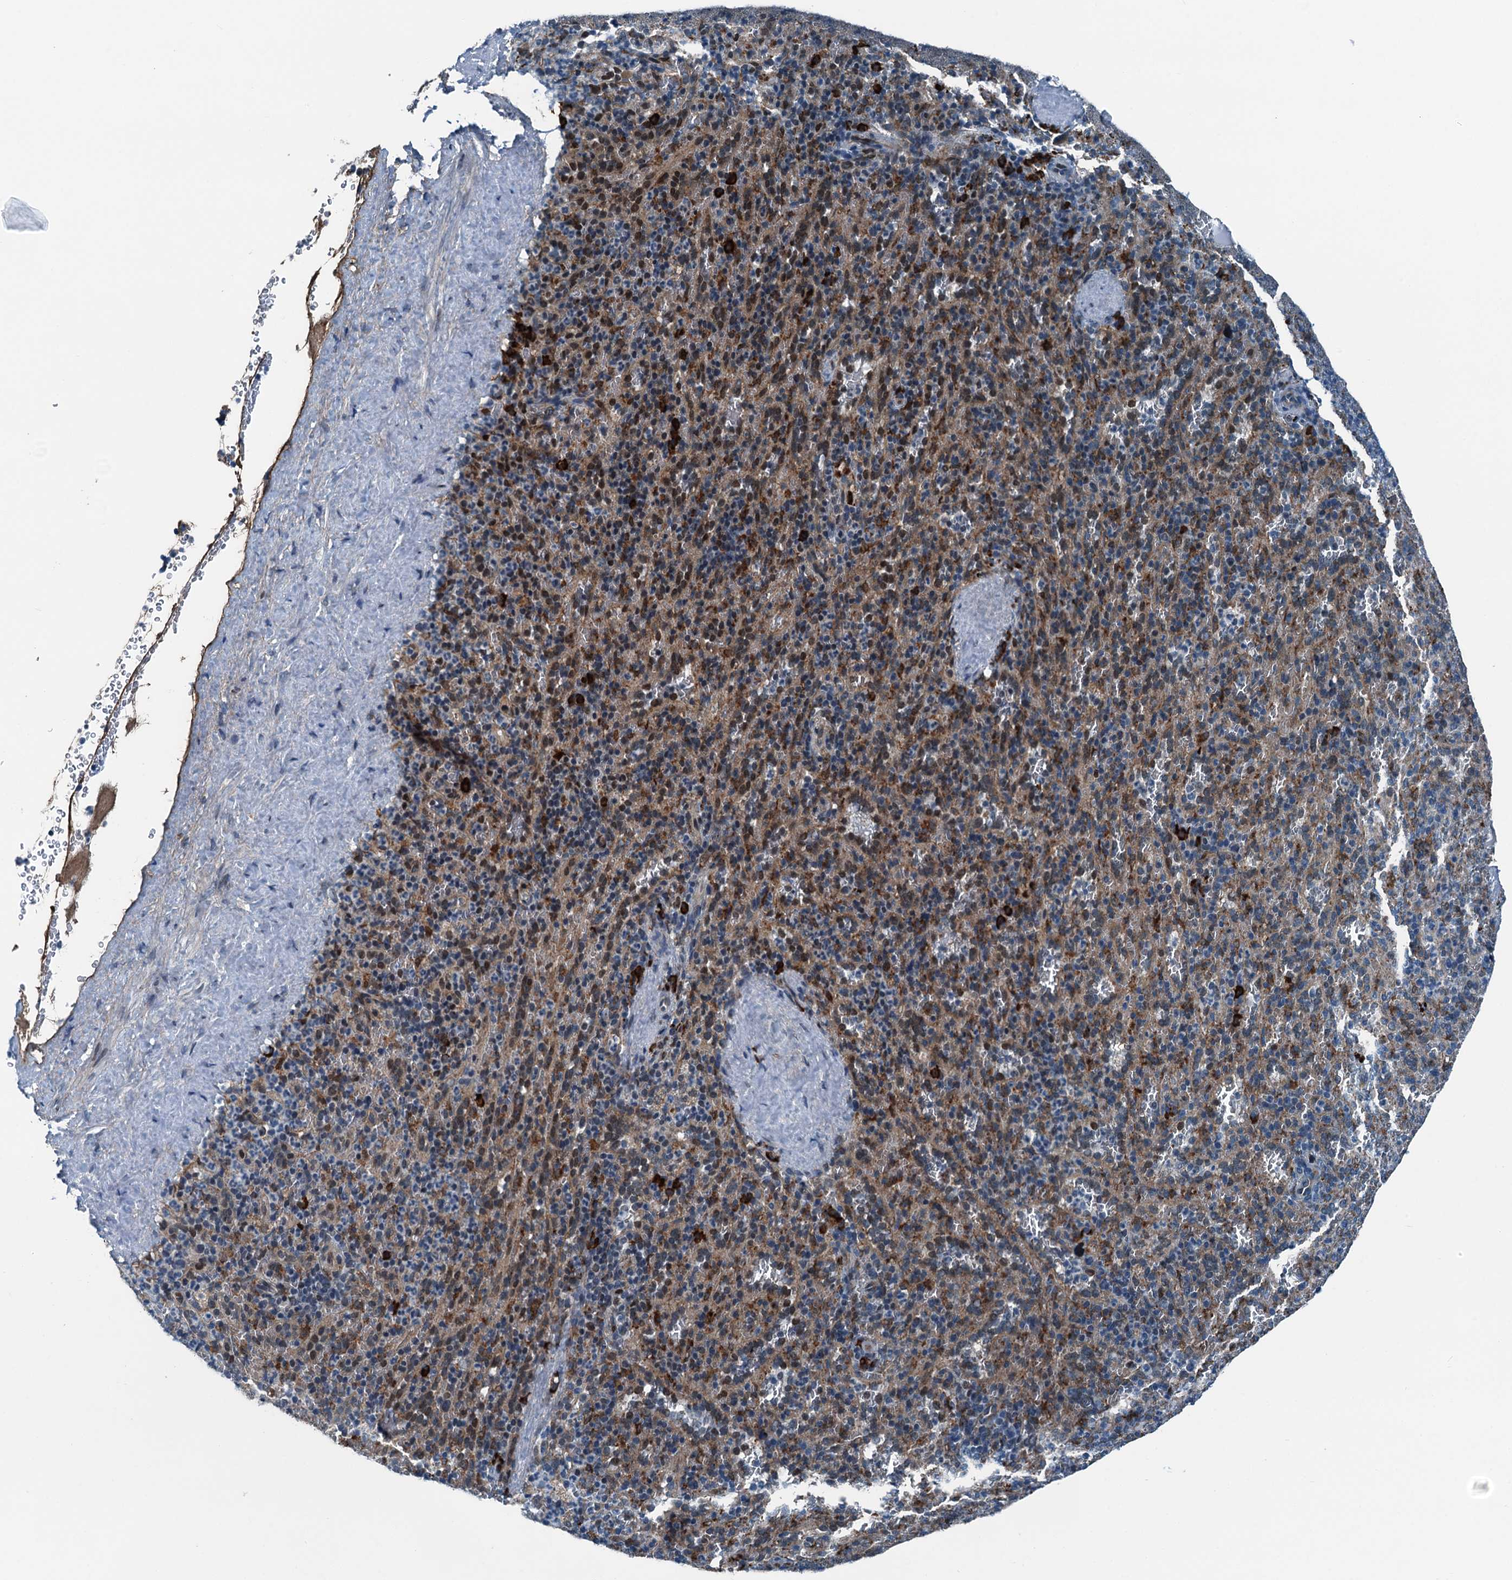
{"staining": {"intensity": "strong", "quantity": "<25%", "location": "cytoplasmic/membranous"}, "tissue": "spleen", "cell_type": "Cells in red pulp", "image_type": "normal", "snomed": [{"axis": "morphology", "description": "Normal tissue, NOS"}, {"axis": "topography", "description": "Spleen"}], "caption": "This is a histology image of IHC staining of normal spleen, which shows strong staining in the cytoplasmic/membranous of cells in red pulp.", "gene": "TAMALIN", "patient": {"sex": "female", "age": 21}}